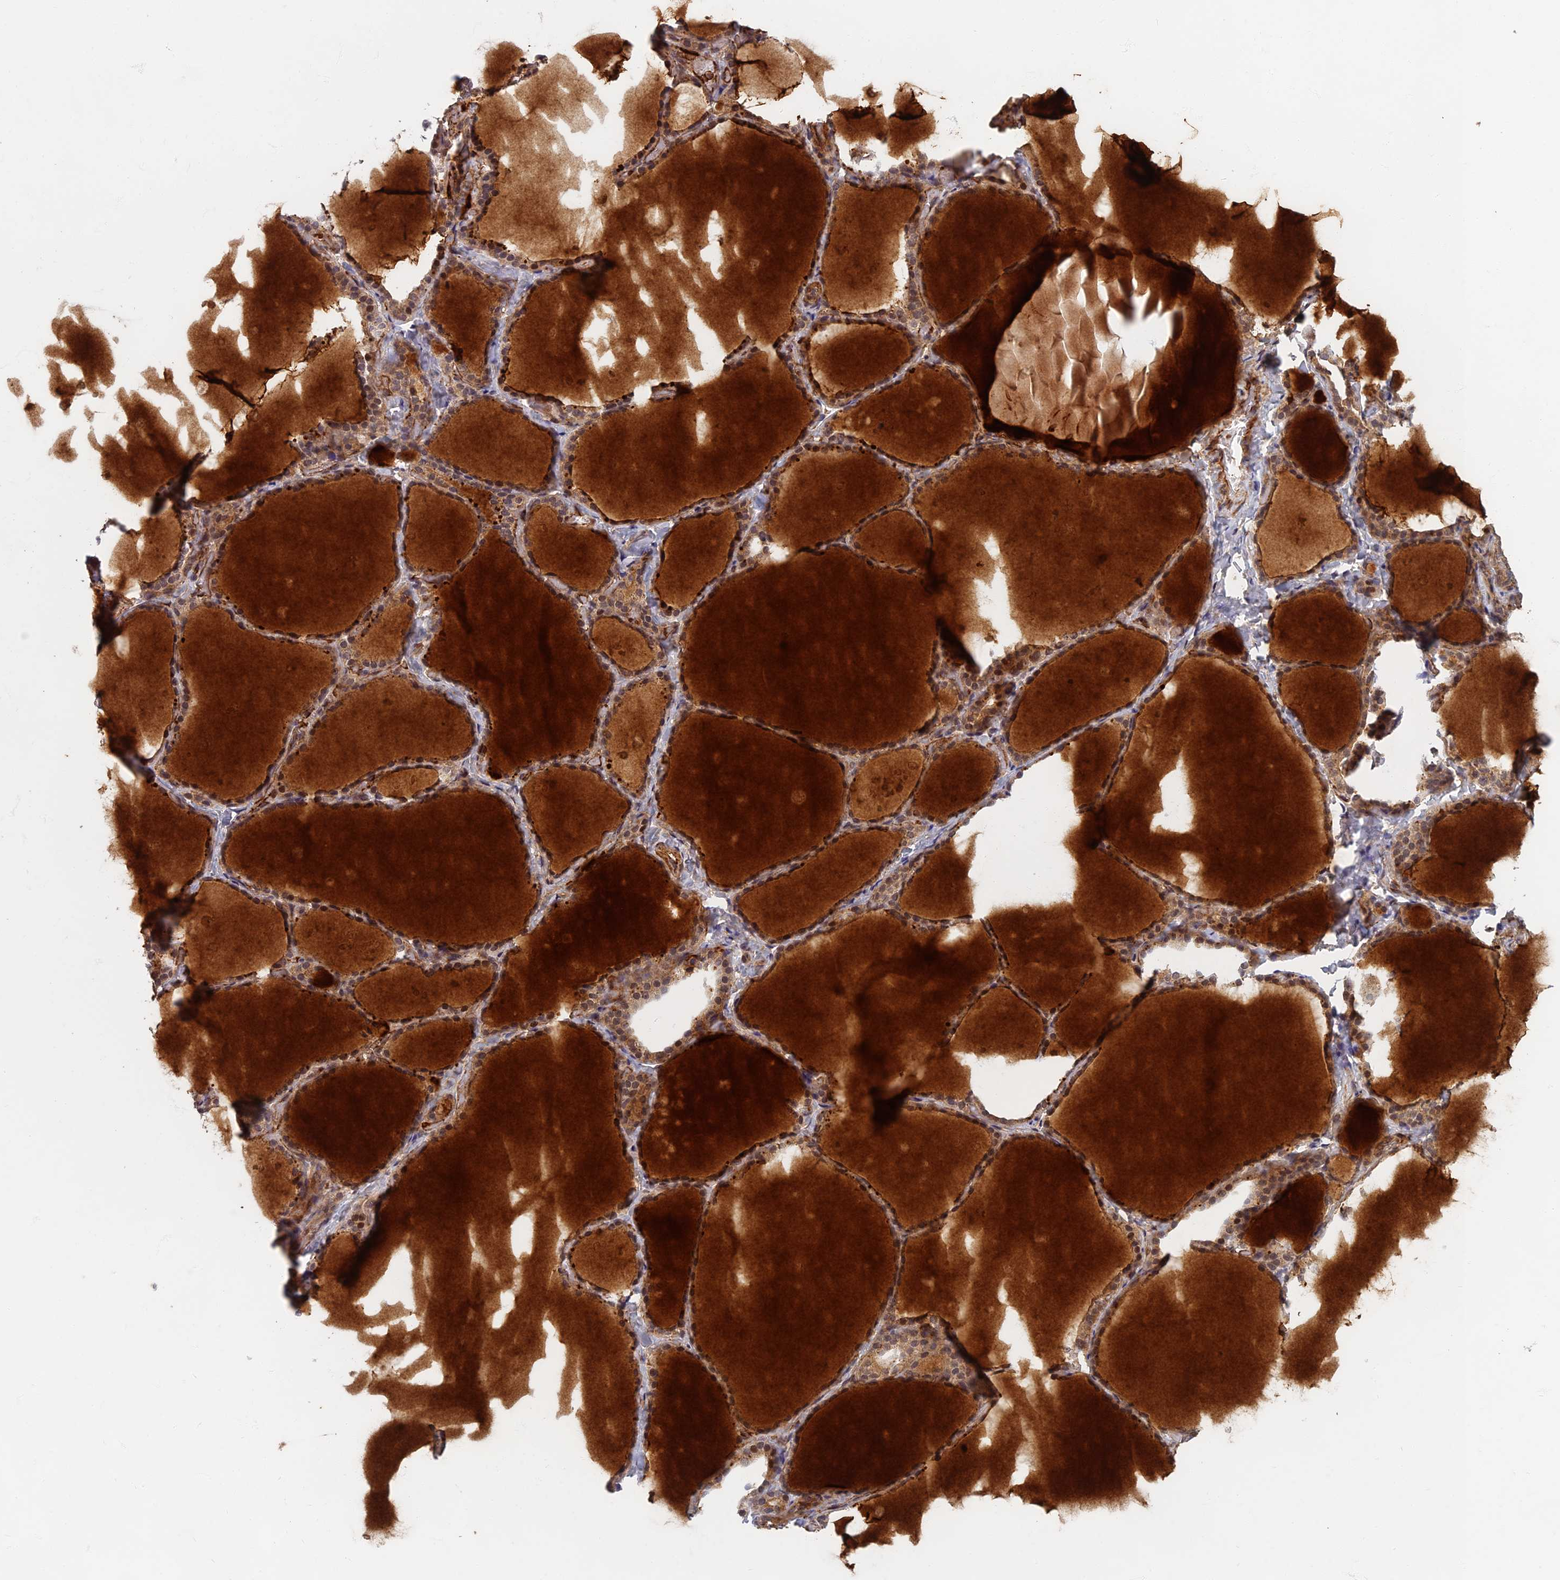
{"staining": {"intensity": "weak", "quantity": ">75%", "location": "cytoplasmic/membranous"}, "tissue": "thyroid gland", "cell_type": "Glandular cells", "image_type": "normal", "snomed": [{"axis": "morphology", "description": "Normal tissue, NOS"}, {"axis": "topography", "description": "Thyroid gland"}], "caption": "Brown immunohistochemical staining in benign thyroid gland displays weak cytoplasmic/membranous positivity in about >75% of glandular cells.", "gene": "EARS2", "patient": {"sex": "female", "age": 44}}